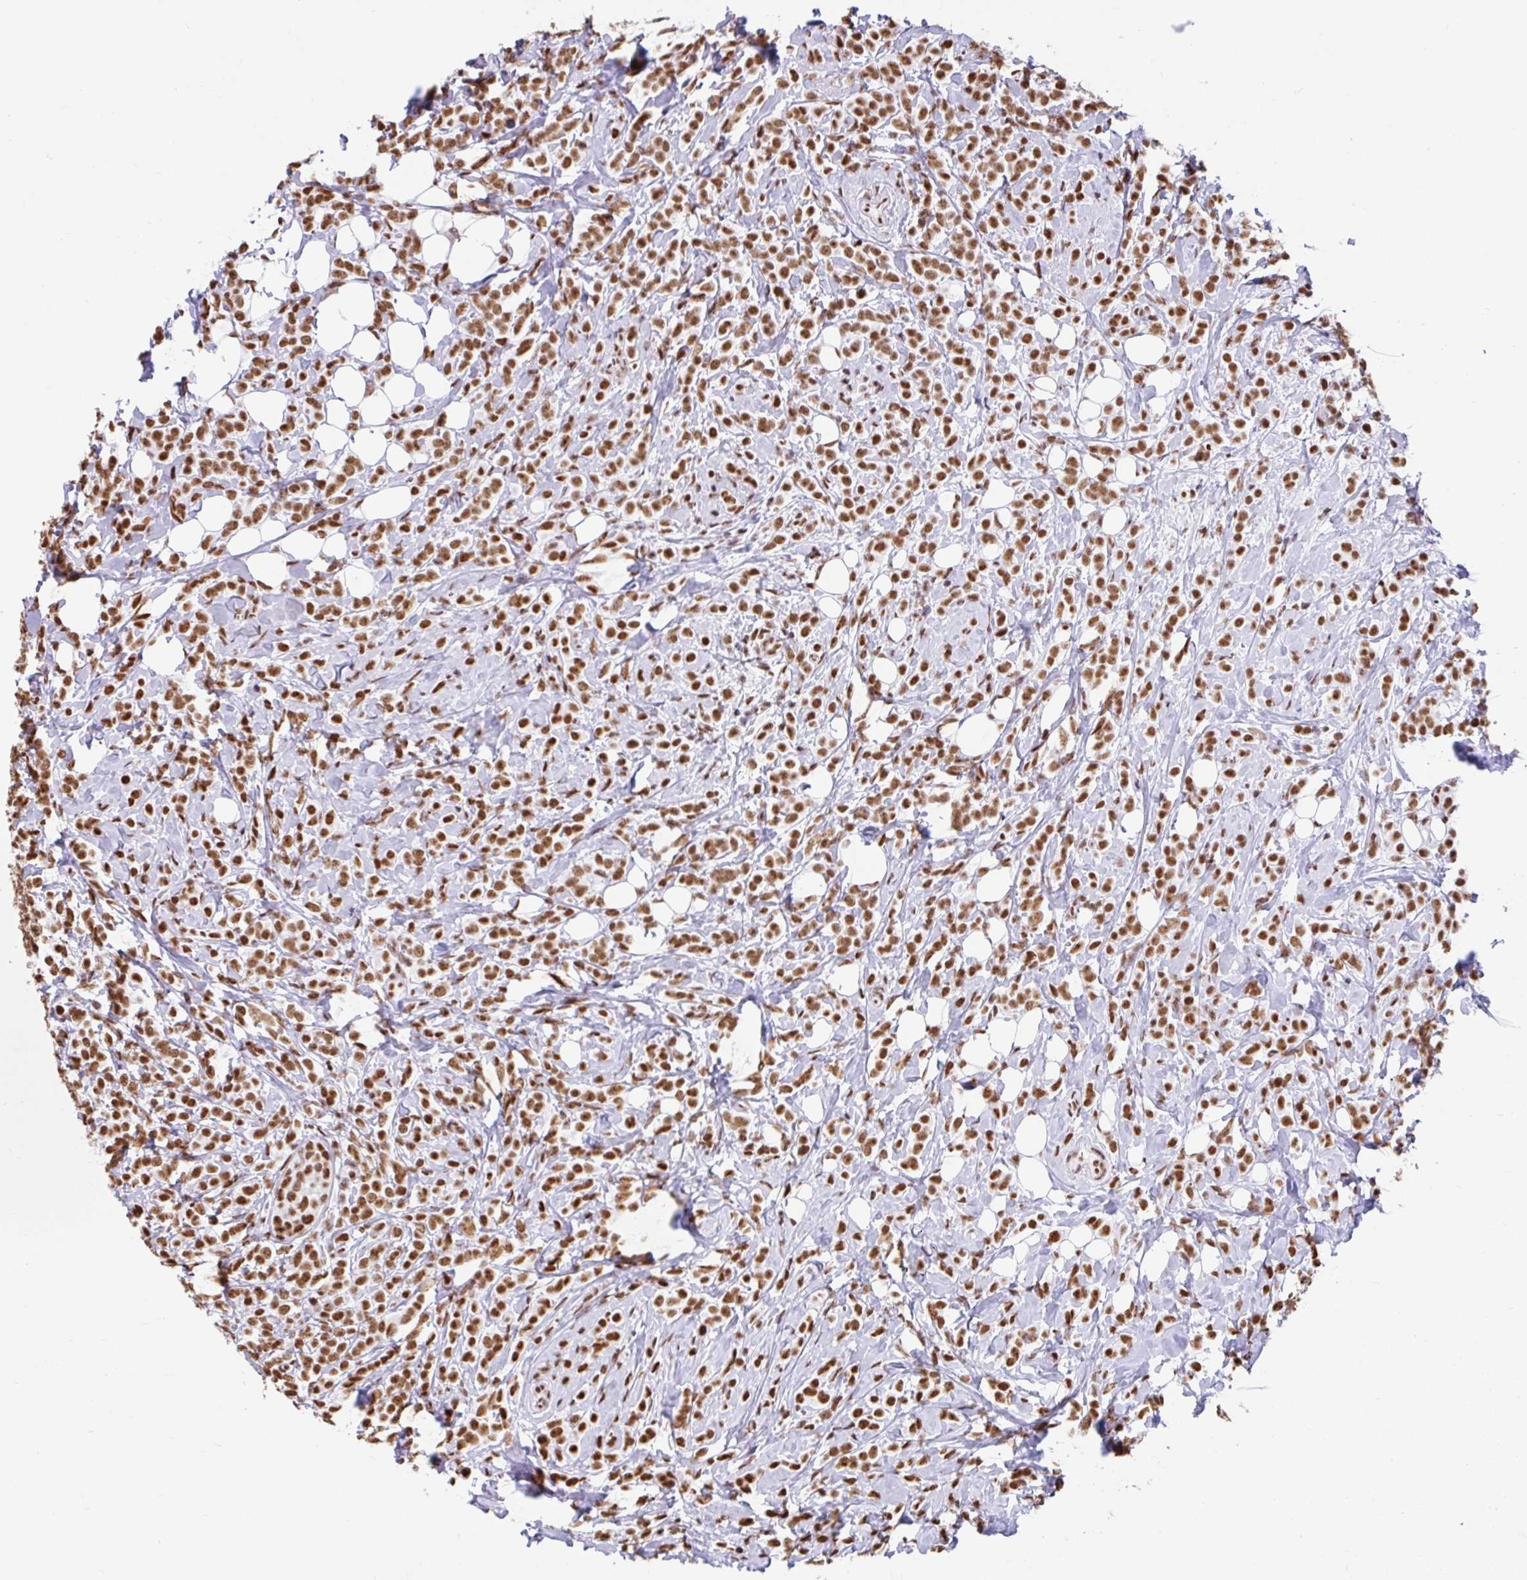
{"staining": {"intensity": "moderate", "quantity": ">75%", "location": "nuclear"}, "tissue": "breast cancer", "cell_type": "Tumor cells", "image_type": "cancer", "snomed": [{"axis": "morphology", "description": "Lobular carcinoma"}, {"axis": "topography", "description": "Breast"}], "caption": "High-magnification brightfield microscopy of breast cancer stained with DAB (3,3'-diaminobenzidine) (brown) and counterstained with hematoxylin (blue). tumor cells exhibit moderate nuclear positivity is present in approximately>75% of cells.", "gene": "KHDRBS1", "patient": {"sex": "female", "age": 49}}